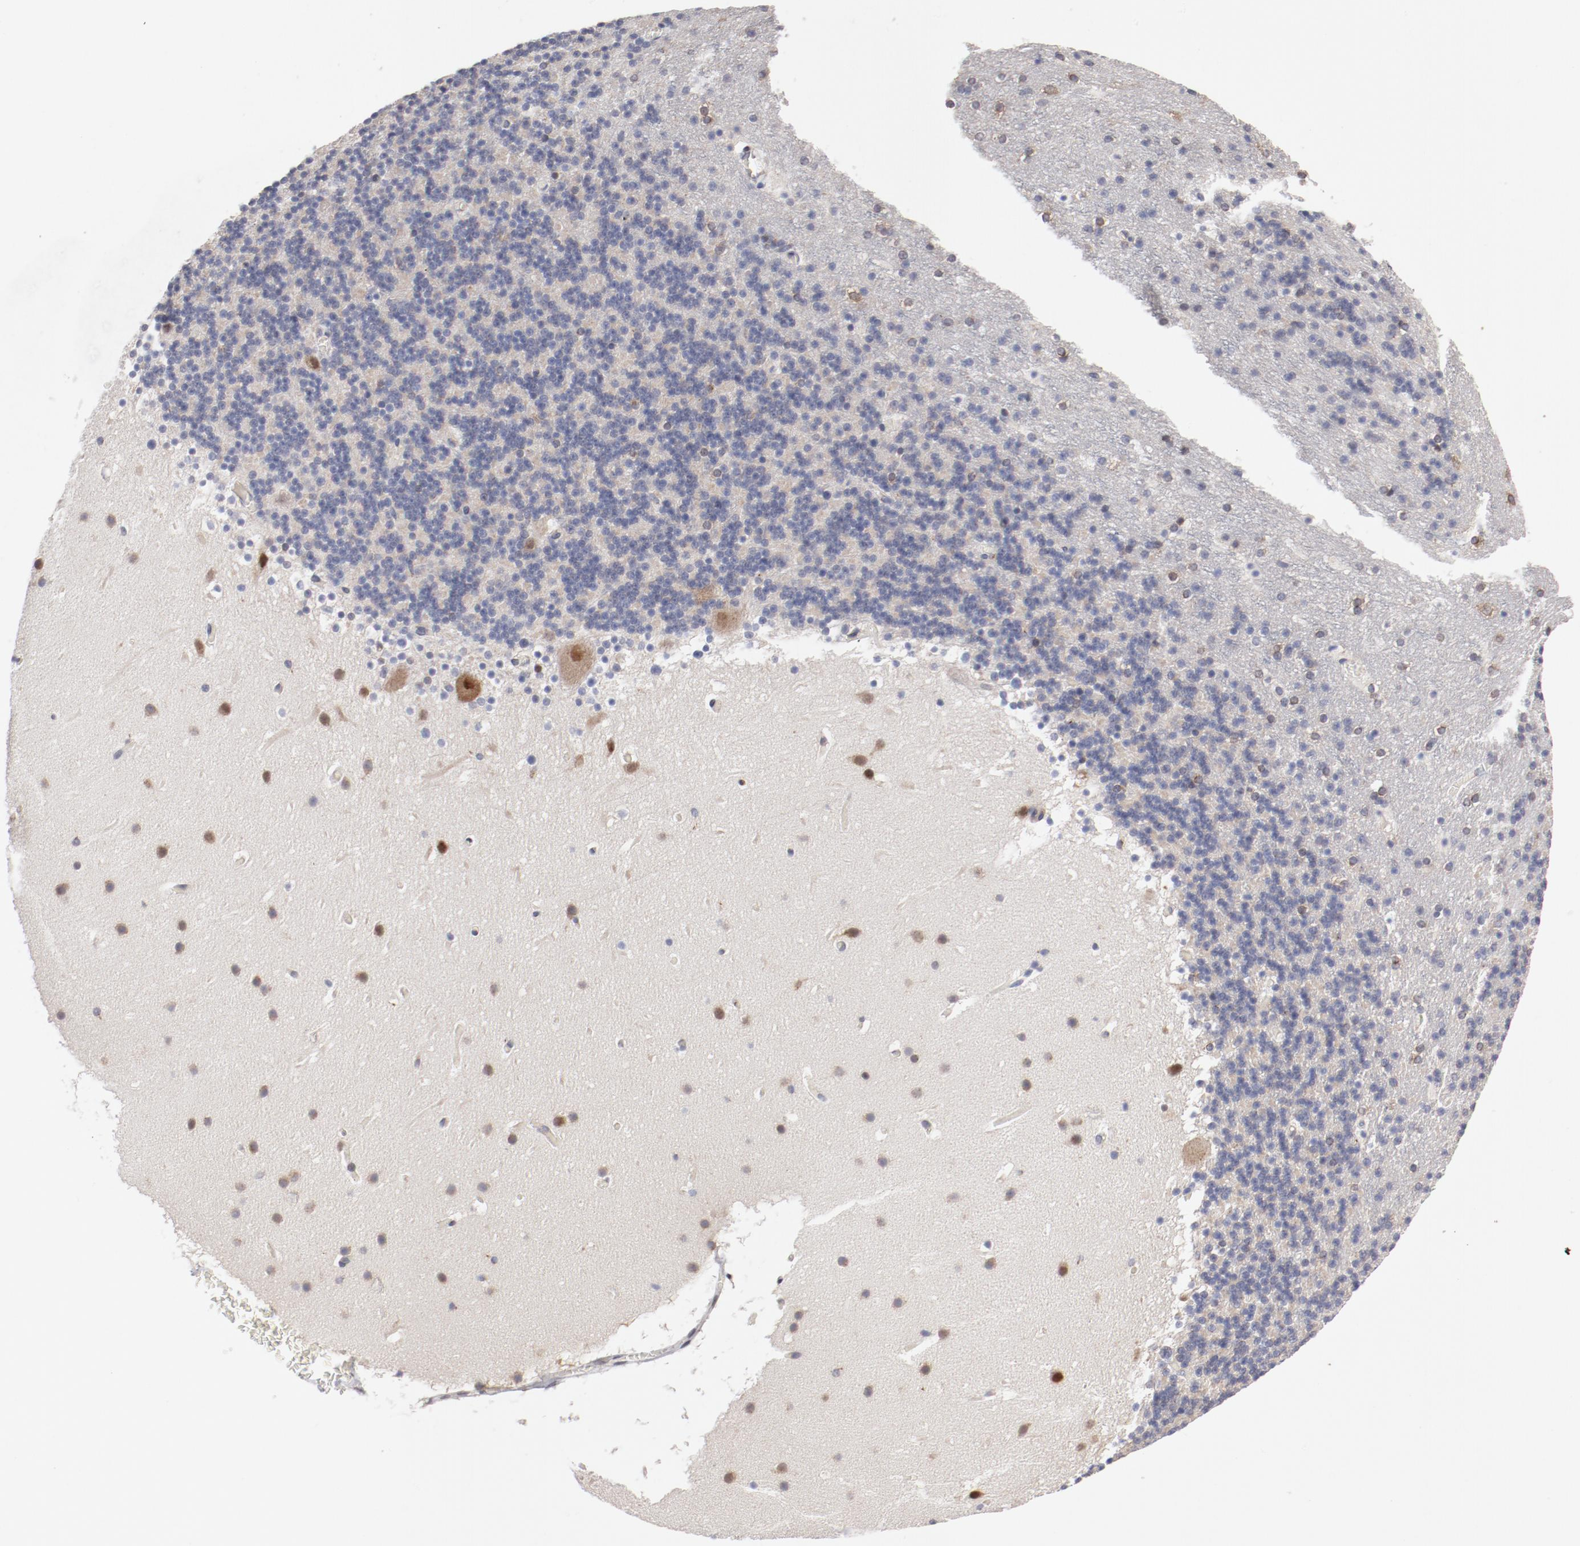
{"staining": {"intensity": "negative", "quantity": "none", "location": "none"}, "tissue": "cerebellum", "cell_type": "Cells in granular layer", "image_type": "normal", "snomed": [{"axis": "morphology", "description": "Normal tissue, NOS"}, {"axis": "topography", "description": "Cerebellum"}], "caption": "Image shows no significant protein positivity in cells in granular layer of unremarkable cerebellum. The staining is performed using DAB brown chromogen with nuclei counter-stained in using hematoxylin.", "gene": "RPL12", "patient": {"sex": "male", "age": 45}}